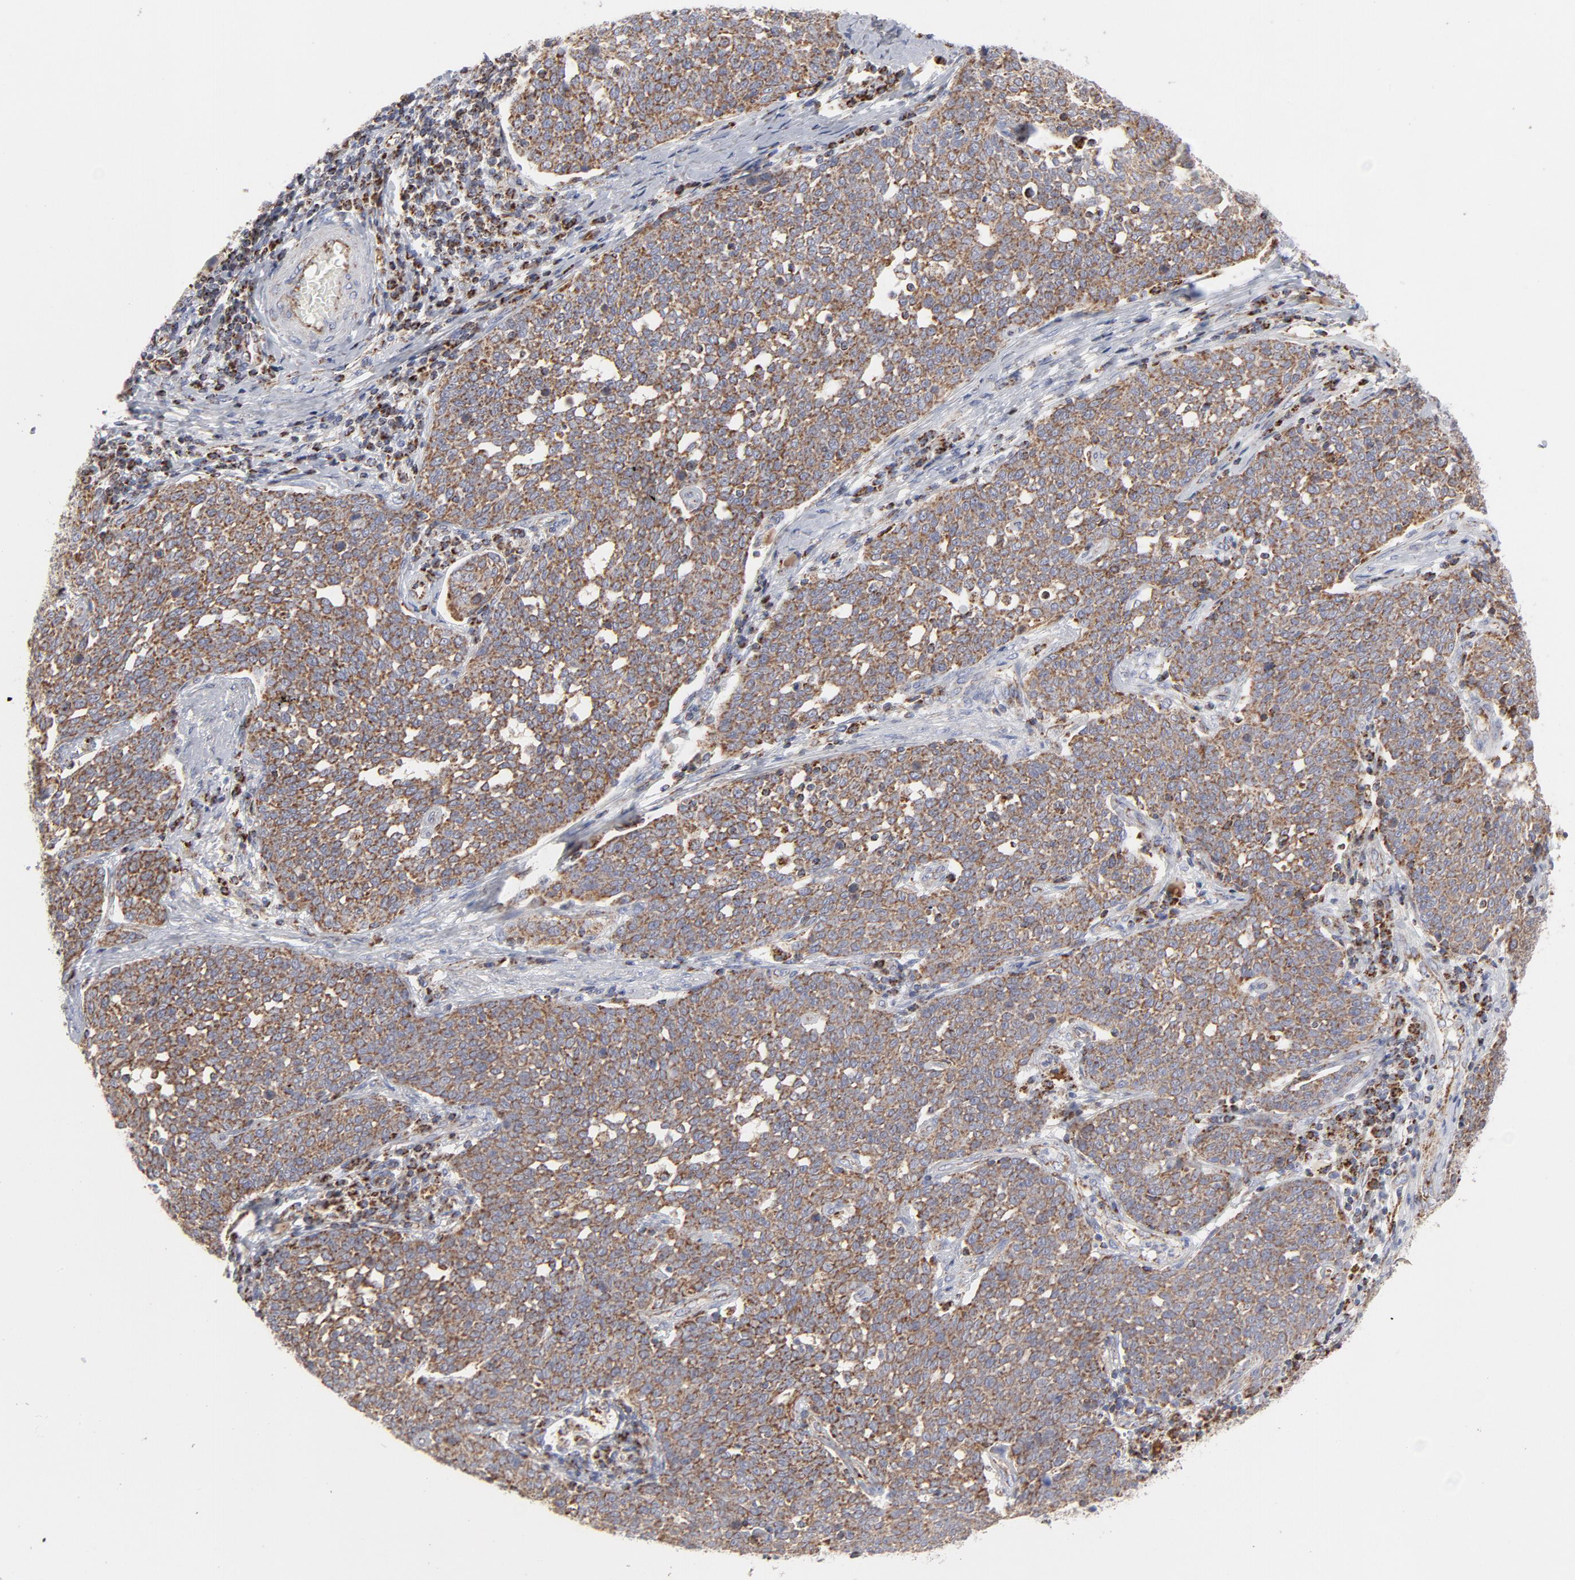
{"staining": {"intensity": "strong", "quantity": ">75%", "location": "cytoplasmic/membranous"}, "tissue": "cervical cancer", "cell_type": "Tumor cells", "image_type": "cancer", "snomed": [{"axis": "morphology", "description": "Squamous cell carcinoma, NOS"}, {"axis": "topography", "description": "Cervix"}], "caption": "Squamous cell carcinoma (cervical) was stained to show a protein in brown. There is high levels of strong cytoplasmic/membranous positivity in approximately >75% of tumor cells.", "gene": "ASB3", "patient": {"sex": "female", "age": 34}}